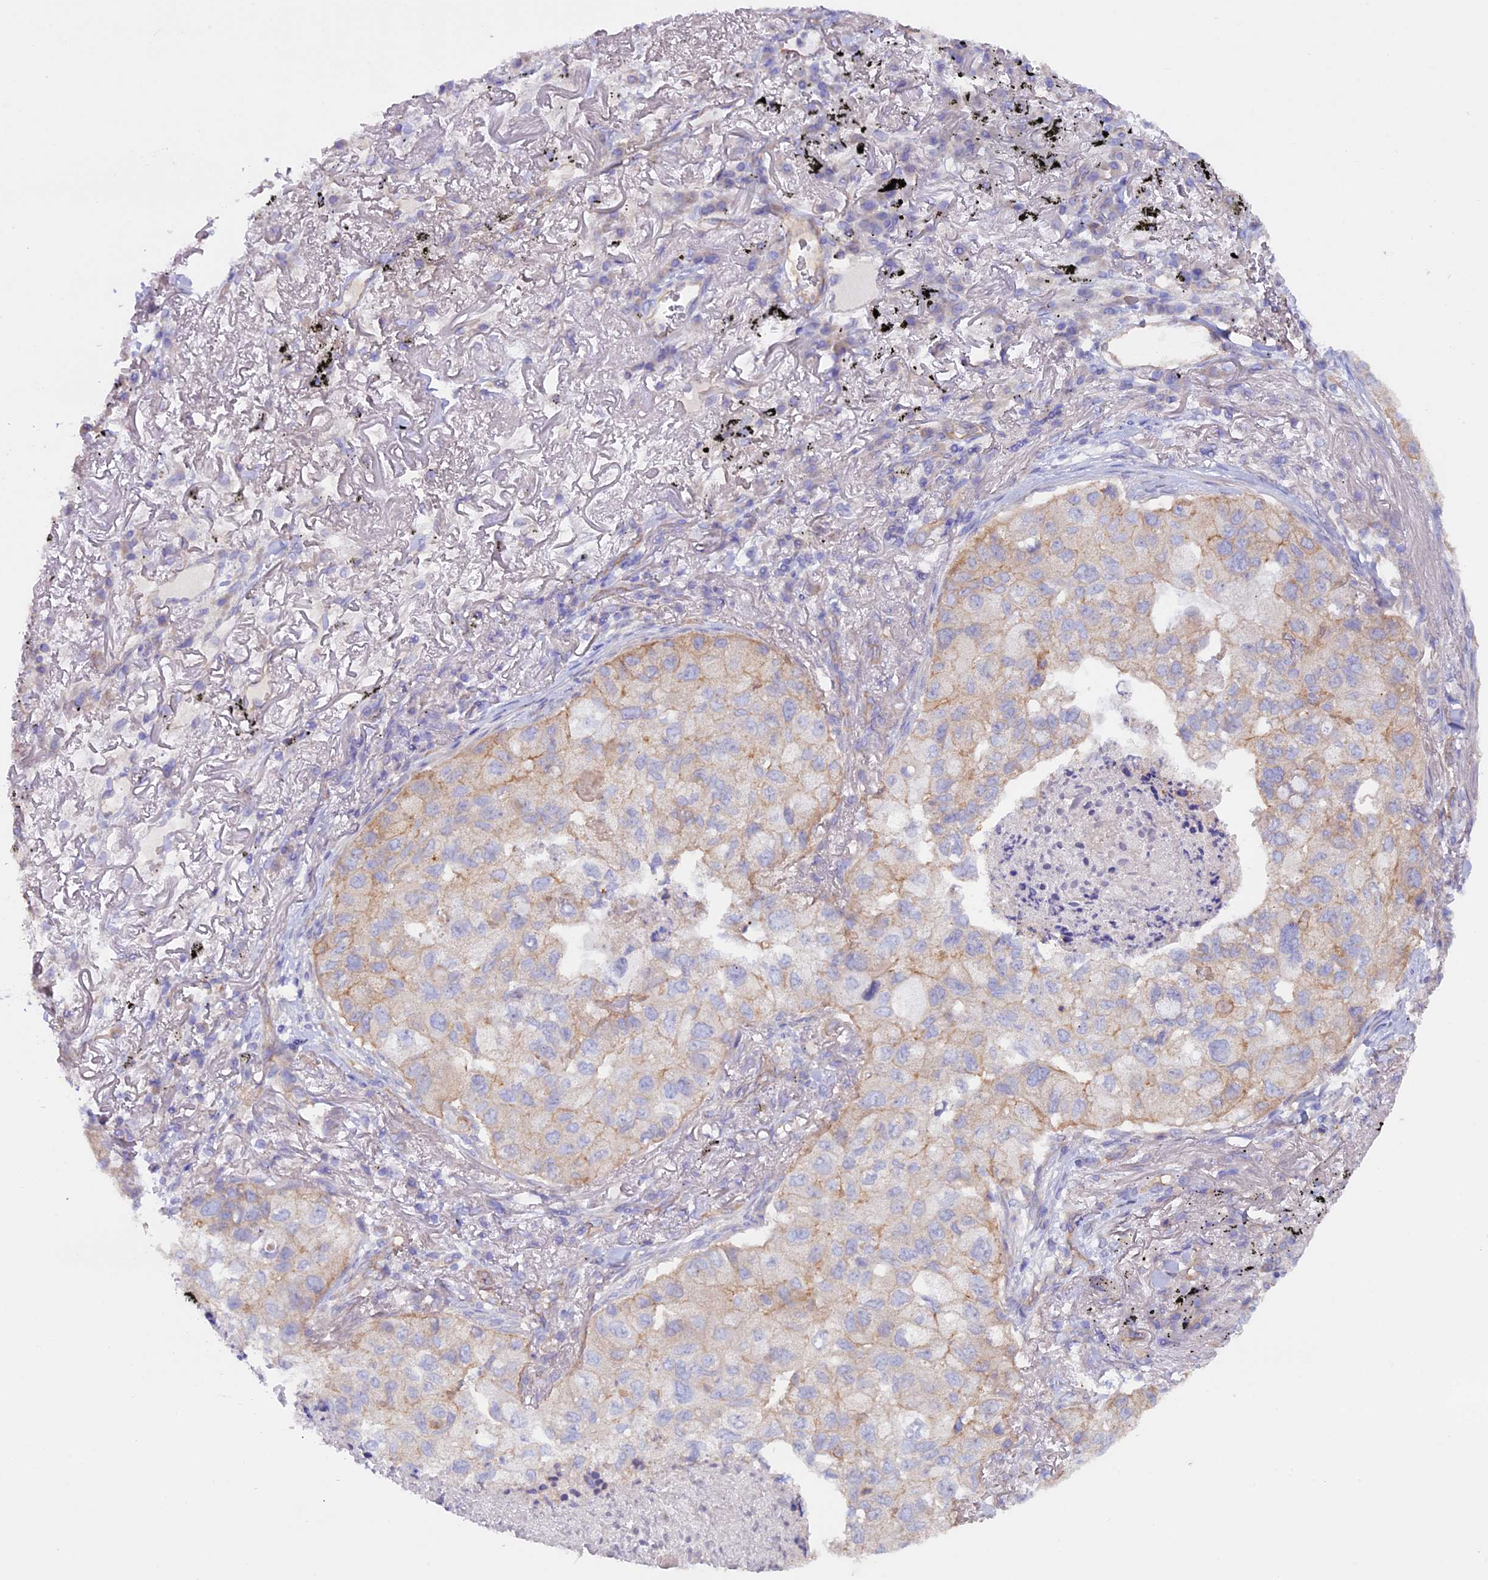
{"staining": {"intensity": "weak", "quantity": "<25%", "location": "cytoplasmic/membranous"}, "tissue": "lung cancer", "cell_type": "Tumor cells", "image_type": "cancer", "snomed": [{"axis": "morphology", "description": "Adenocarcinoma, NOS"}, {"axis": "topography", "description": "Lung"}], "caption": "Protein analysis of lung cancer (adenocarcinoma) shows no significant positivity in tumor cells. The staining was performed using DAB to visualize the protein expression in brown, while the nuclei were stained in blue with hematoxylin (Magnification: 20x).", "gene": "DUS3L", "patient": {"sex": "male", "age": 65}}